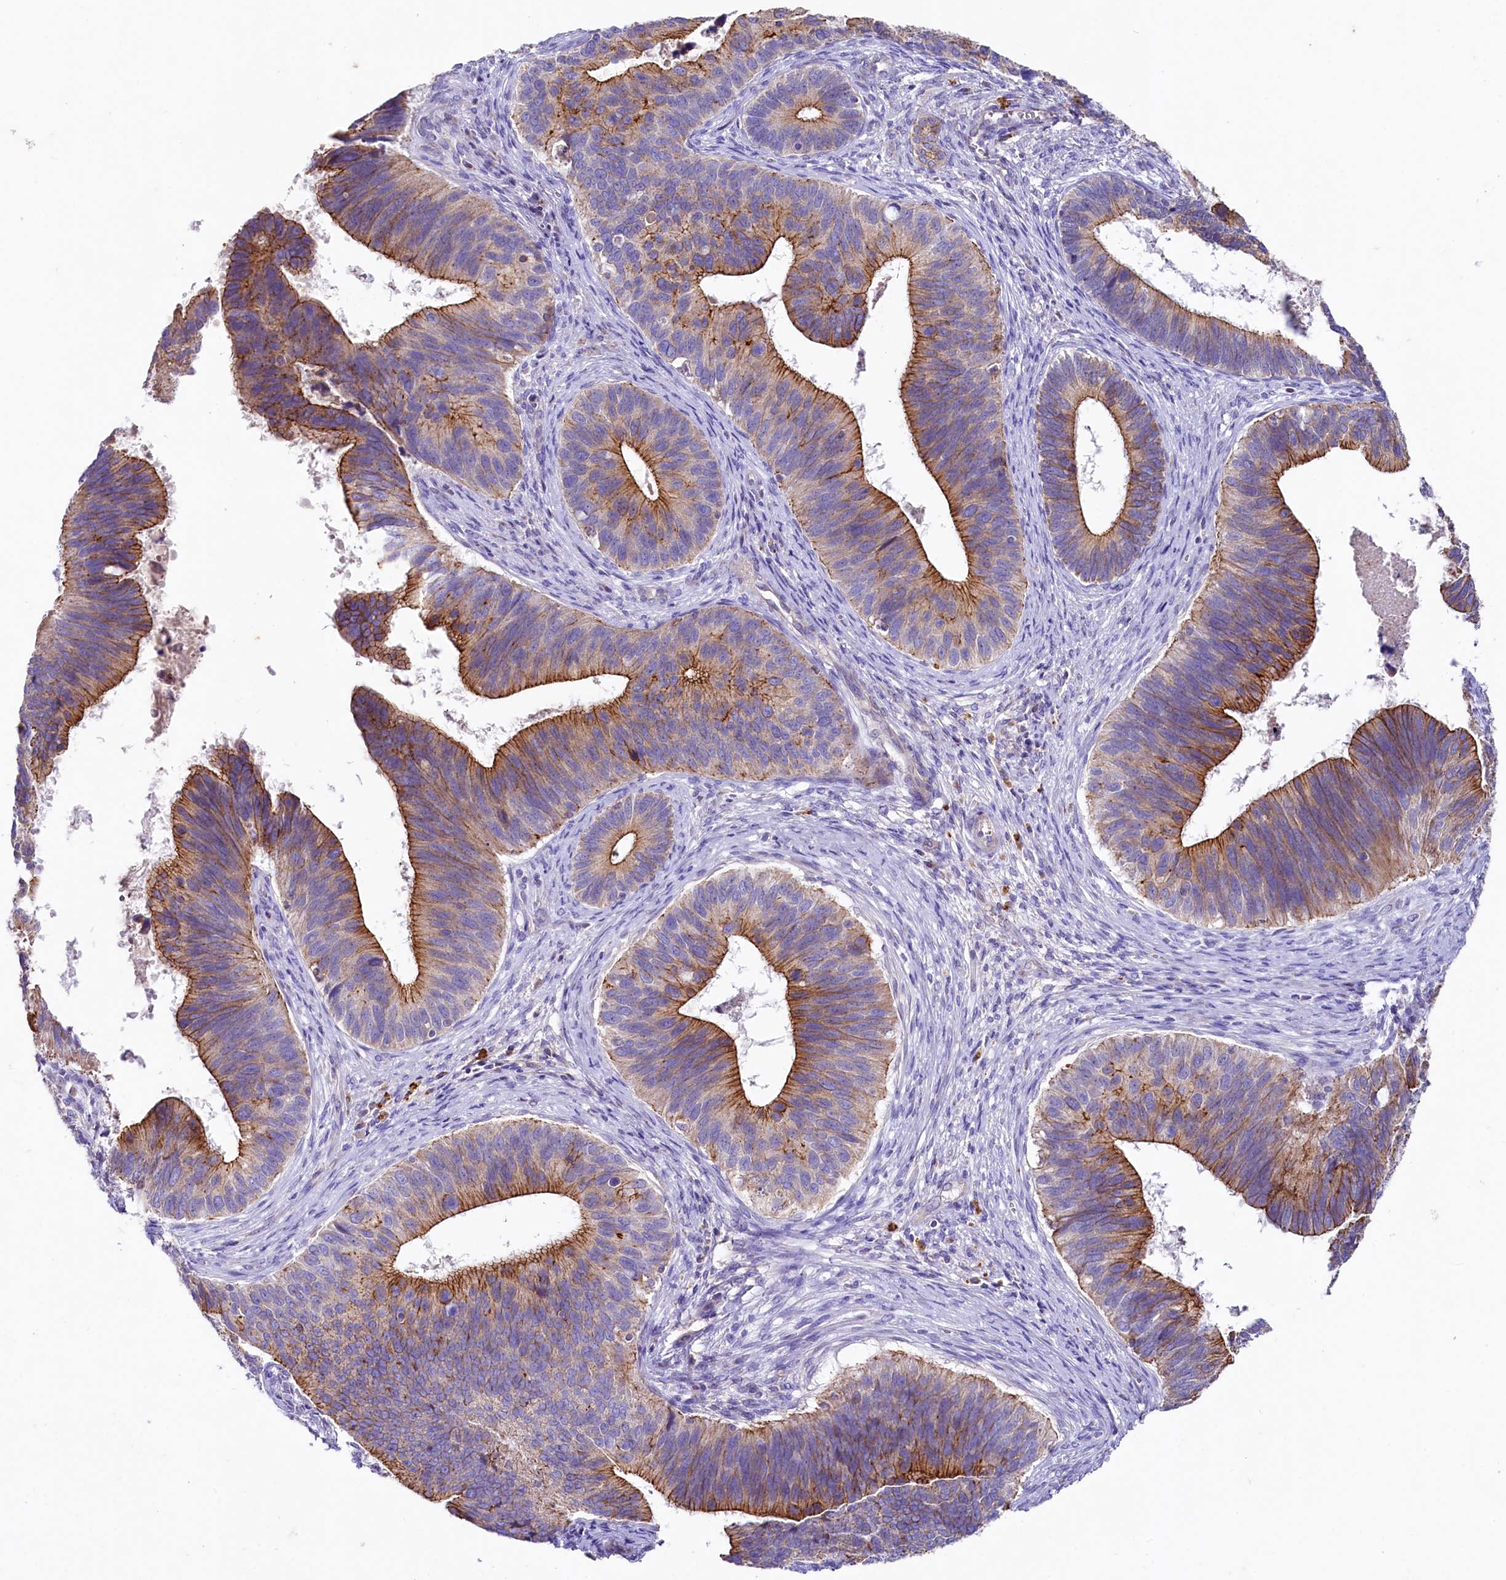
{"staining": {"intensity": "strong", "quantity": "25%-75%", "location": "cytoplasmic/membranous"}, "tissue": "cervical cancer", "cell_type": "Tumor cells", "image_type": "cancer", "snomed": [{"axis": "morphology", "description": "Adenocarcinoma, NOS"}, {"axis": "topography", "description": "Cervix"}], "caption": "Immunohistochemical staining of cervical cancer shows high levels of strong cytoplasmic/membranous protein expression in about 25%-75% of tumor cells.", "gene": "SACM1L", "patient": {"sex": "female", "age": 42}}